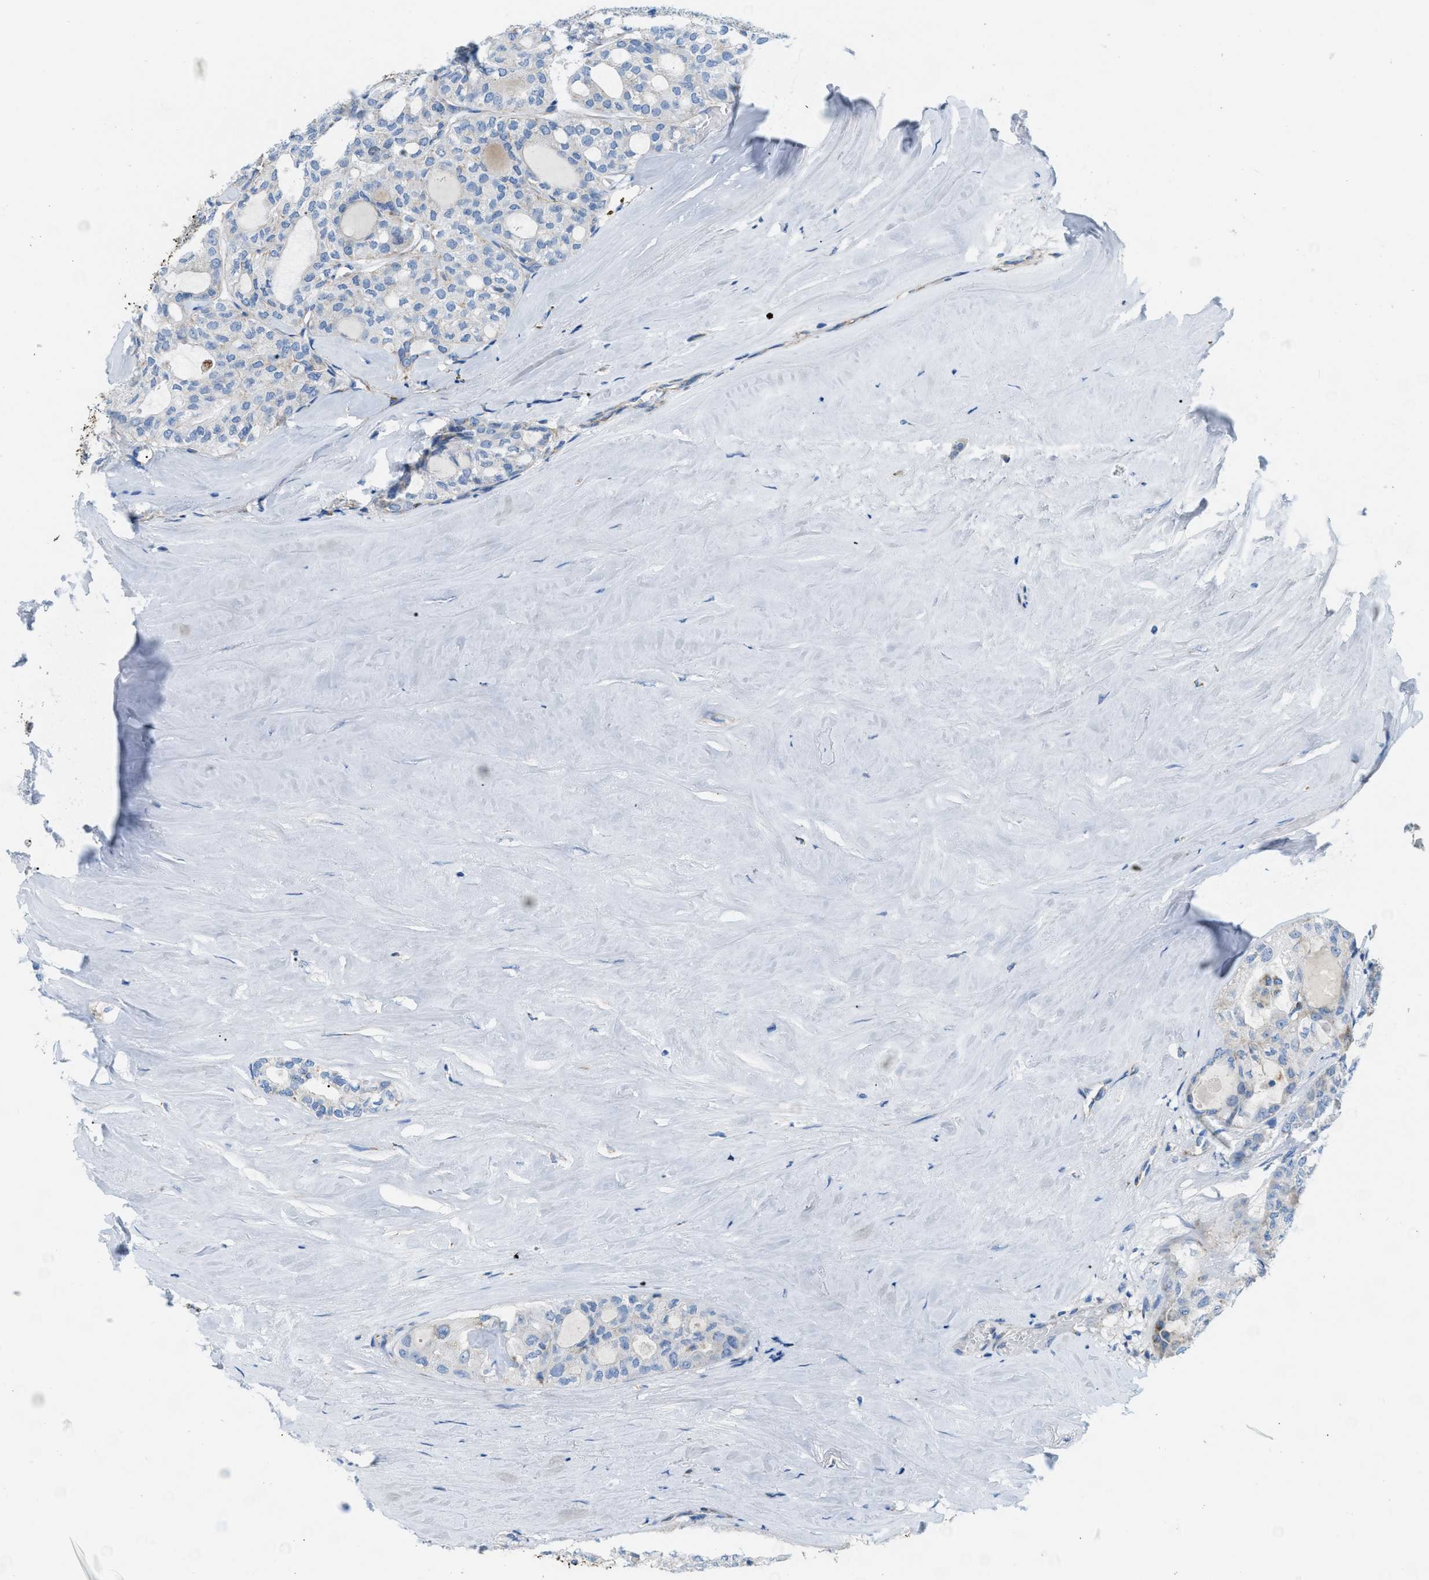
{"staining": {"intensity": "weak", "quantity": "<25%", "location": "cytoplasmic/membranous"}, "tissue": "thyroid cancer", "cell_type": "Tumor cells", "image_type": "cancer", "snomed": [{"axis": "morphology", "description": "Follicular adenoma carcinoma, NOS"}, {"axis": "topography", "description": "Thyroid gland"}], "caption": "Human follicular adenoma carcinoma (thyroid) stained for a protein using IHC reveals no expression in tumor cells.", "gene": "JADE1", "patient": {"sex": "male", "age": 75}}